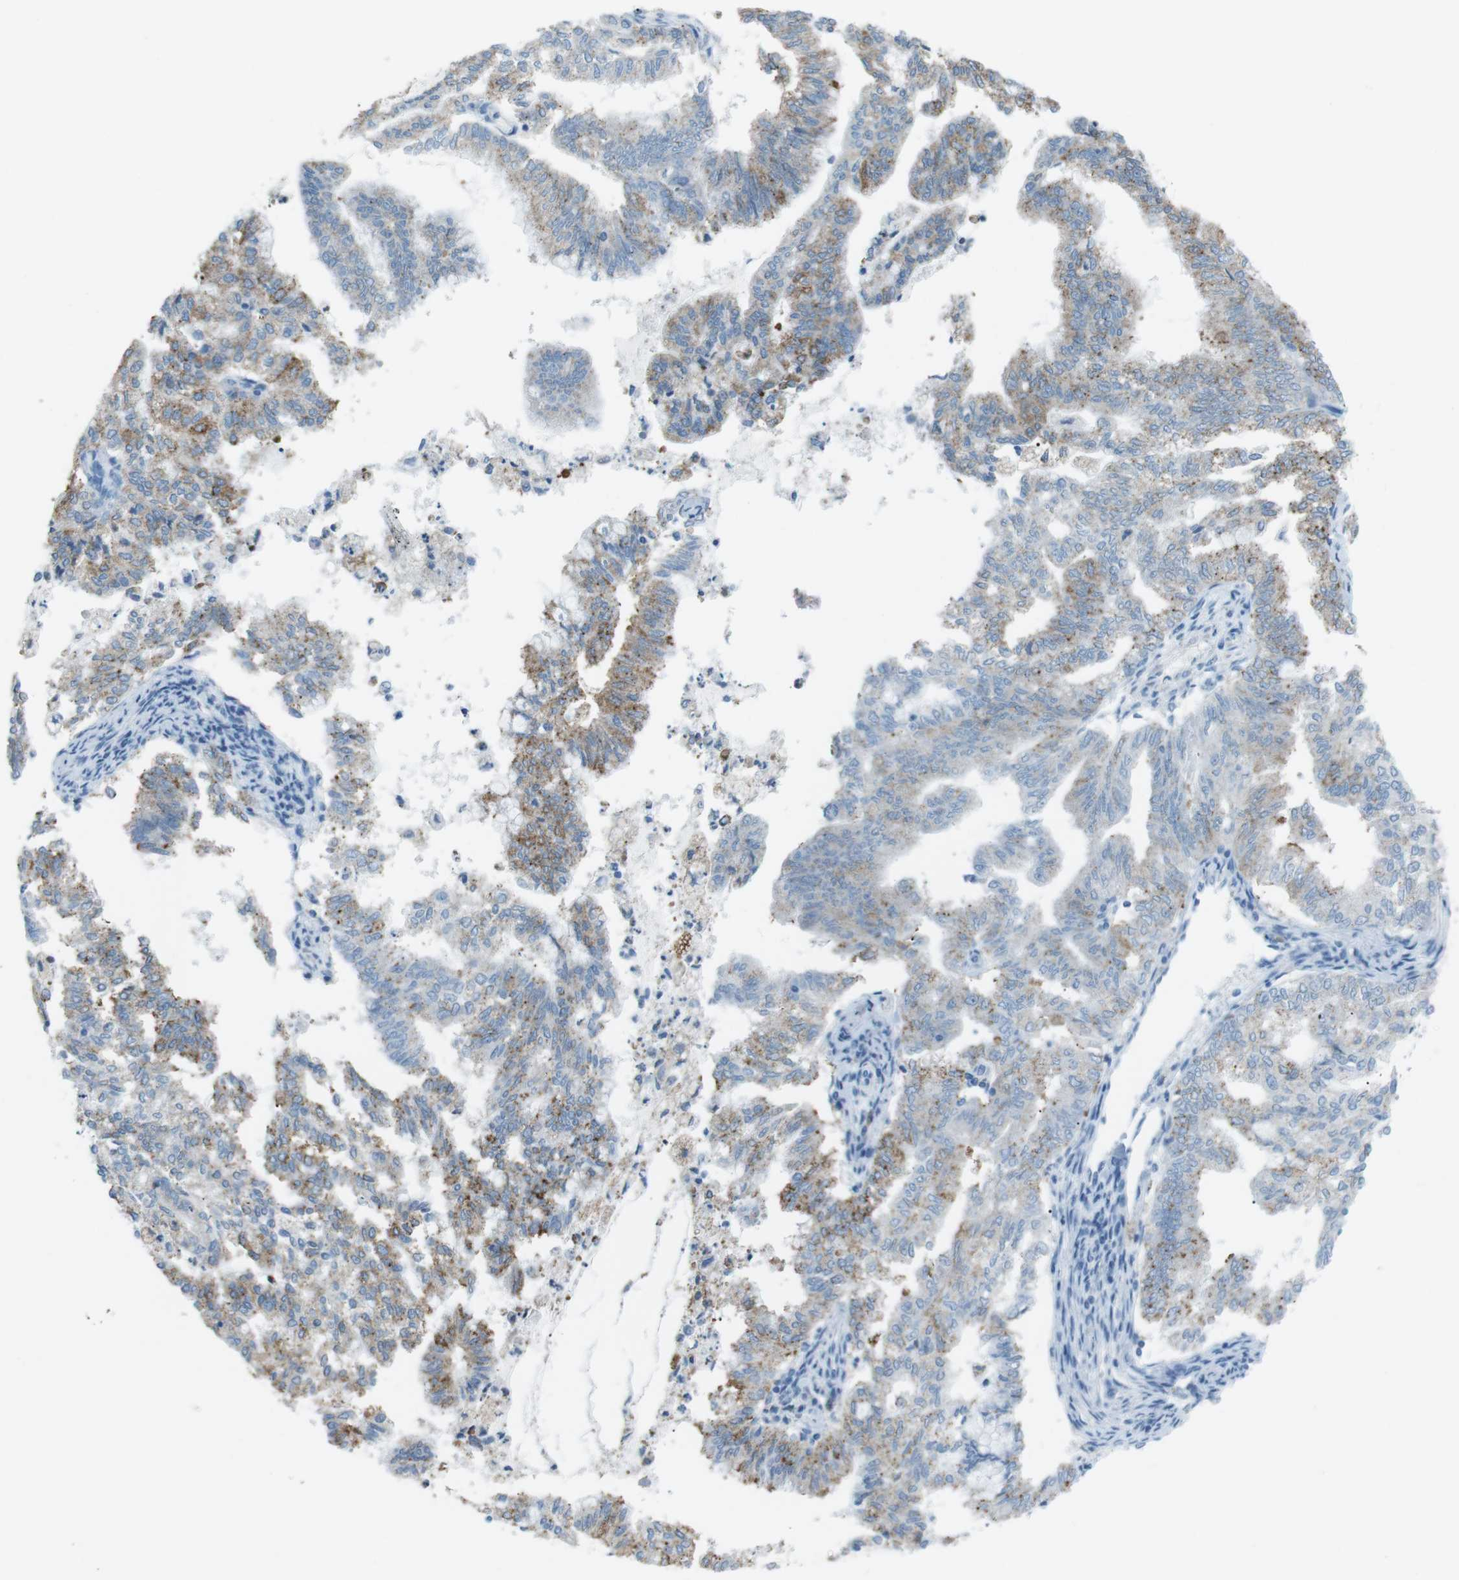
{"staining": {"intensity": "weak", "quantity": "25%-75%", "location": "cytoplasmic/membranous"}, "tissue": "endometrial cancer", "cell_type": "Tumor cells", "image_type": "cancer", "snomed": [{"axis": "morphology", "description": "Adenocarcinoma, NOS"}, {"axis": "topography", "description": "Endometrium"}], "caption": "Weak cytoplasmic/membranous protein staining is identified in about 25%-75% of tumor cells in endometrial cancer (adenocarcinoma).", "gene": "VAMP1", "patient": {"sex": "female", "age": 79}}